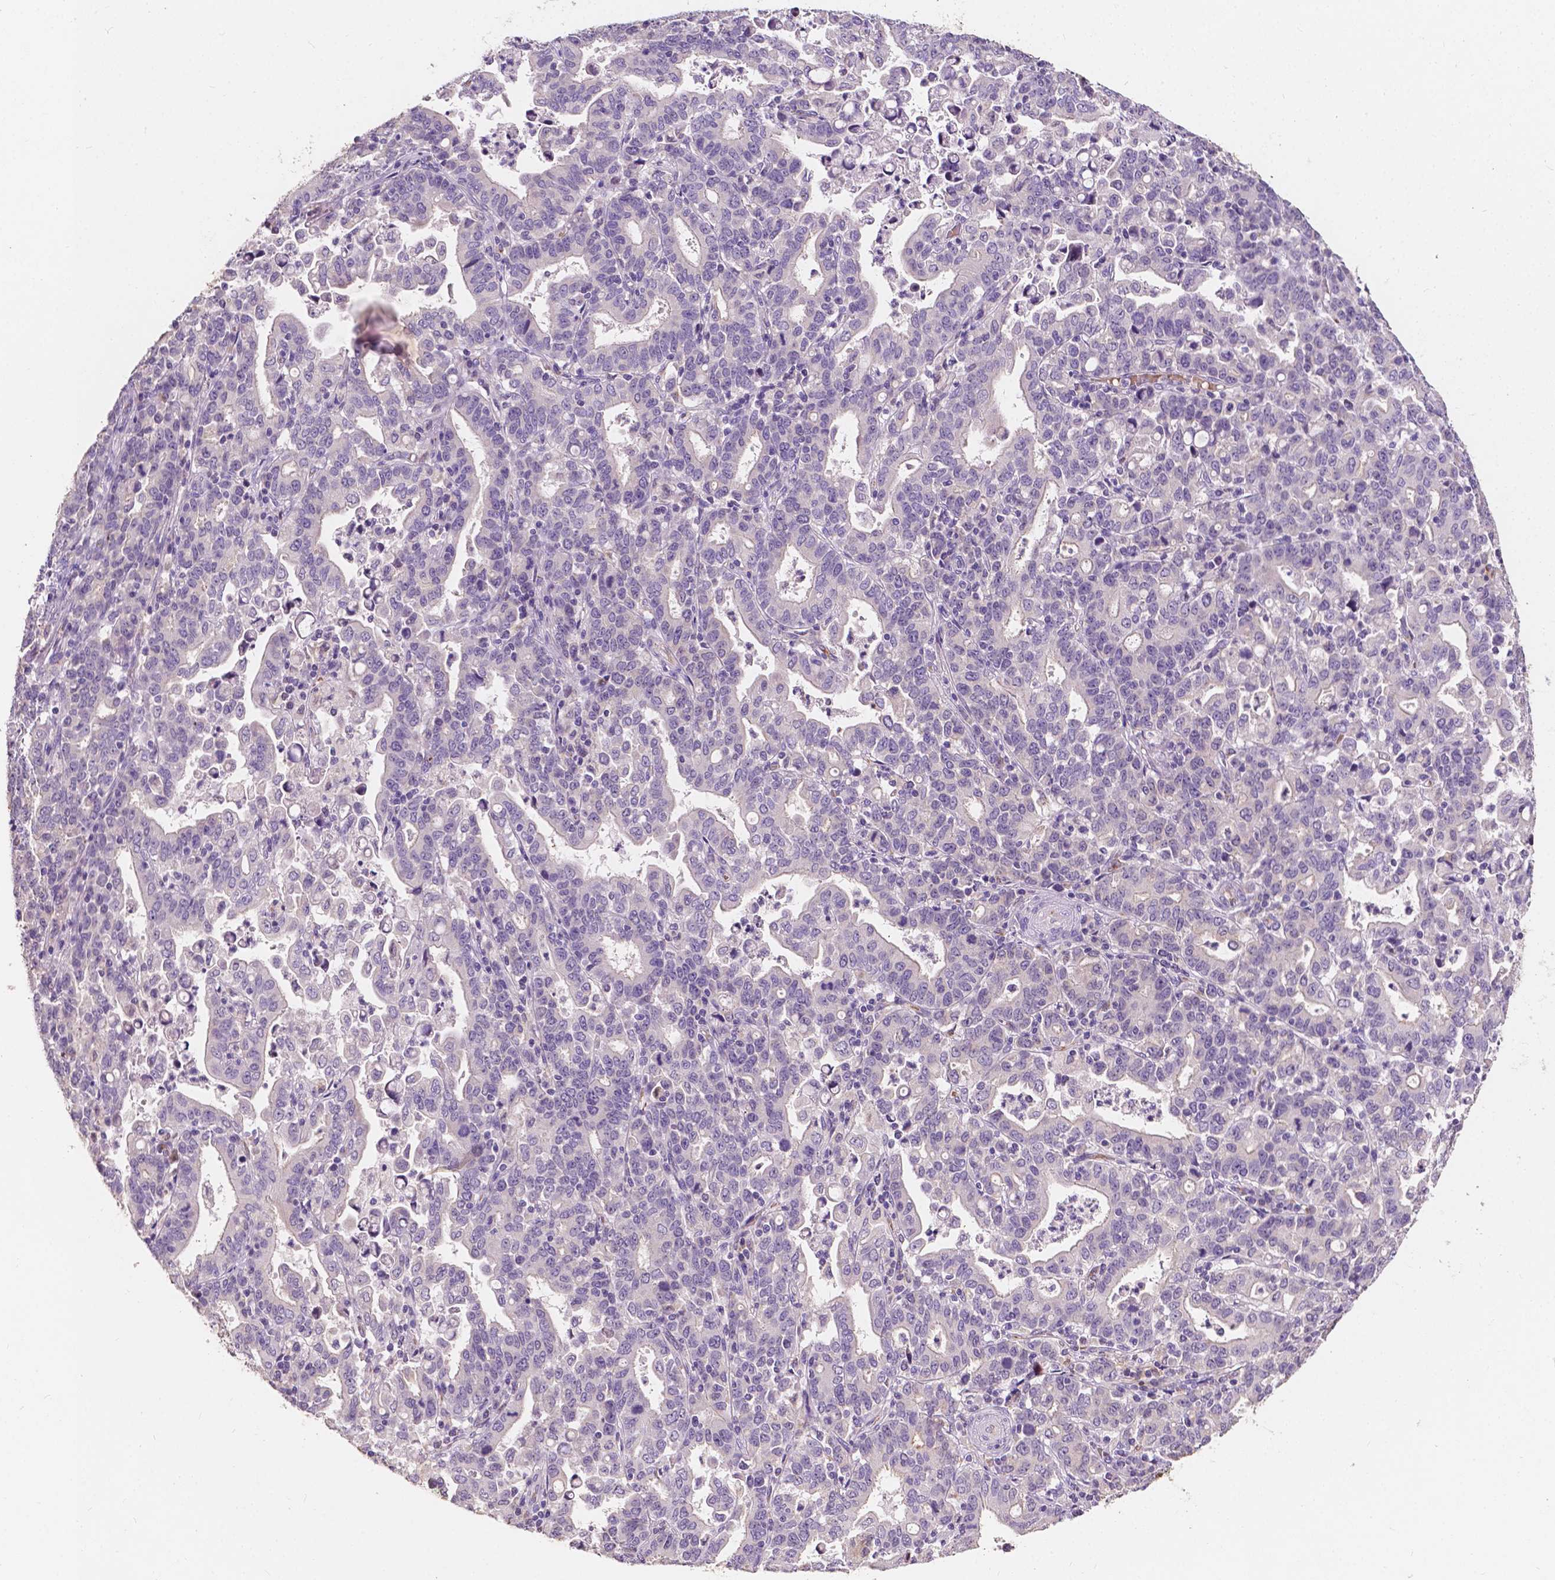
{"staining": {"intensity": "negative", "quantity": "none", "location": "none"}, "tissue": "stomach cancer", "cell_type": "Tumor cells", "image_type": "cancer", "snomed": [{"axis": "morphology", "description": "Adenocarcinoma, NOS"}, {"axis": "topography", "description": "Stomach"}], "caption": "Immunohistochemistry (IHC) image of human adenocarcinoma (stomach) stained for a protein (brown), which exhibits no expression in tumor cells.", "gene": "SLC22A4", "patient": {"sex": "male", "age": 82}}